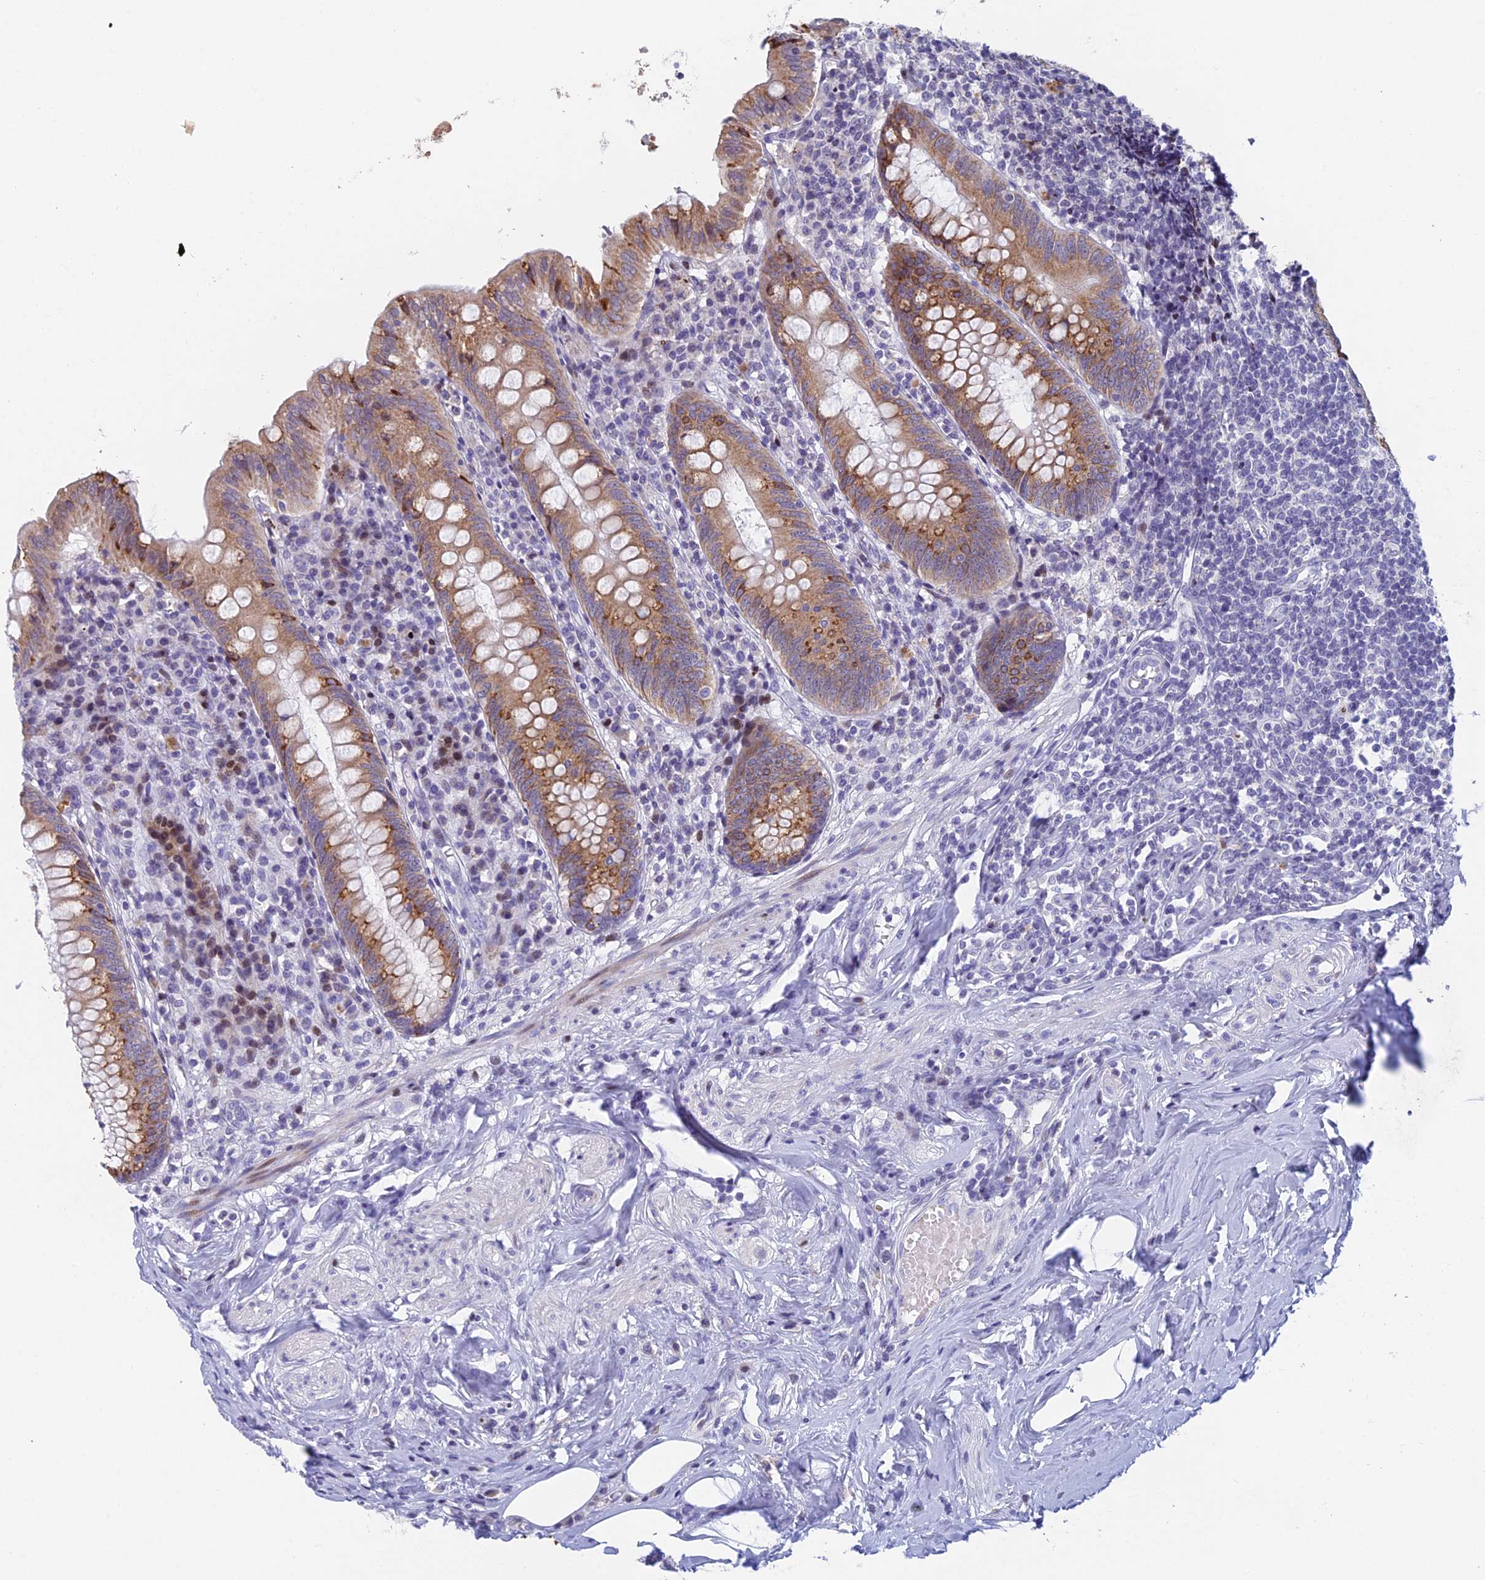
{"staining": {"intensity": "moderate", "quantity": "25%-75%", "location": "cytoplasmic/membranous"}, "tissue": "appendix", "cell_type": "Glandular cells", "image_type": "normal", "snomed": [{"axis": "morphology", "description": "Normal tissue, NOS"}, {"axis": "topography", "description": "Appendix"}], "caption": "Unremarkable appendix demonstrates moderate cytoplasmic/membranous staining in about 25%-75% of glandular cells, visualized by immunohistochemistry.", "gene": "REXO5", "patient": {"sex": "female", "age": 54}}